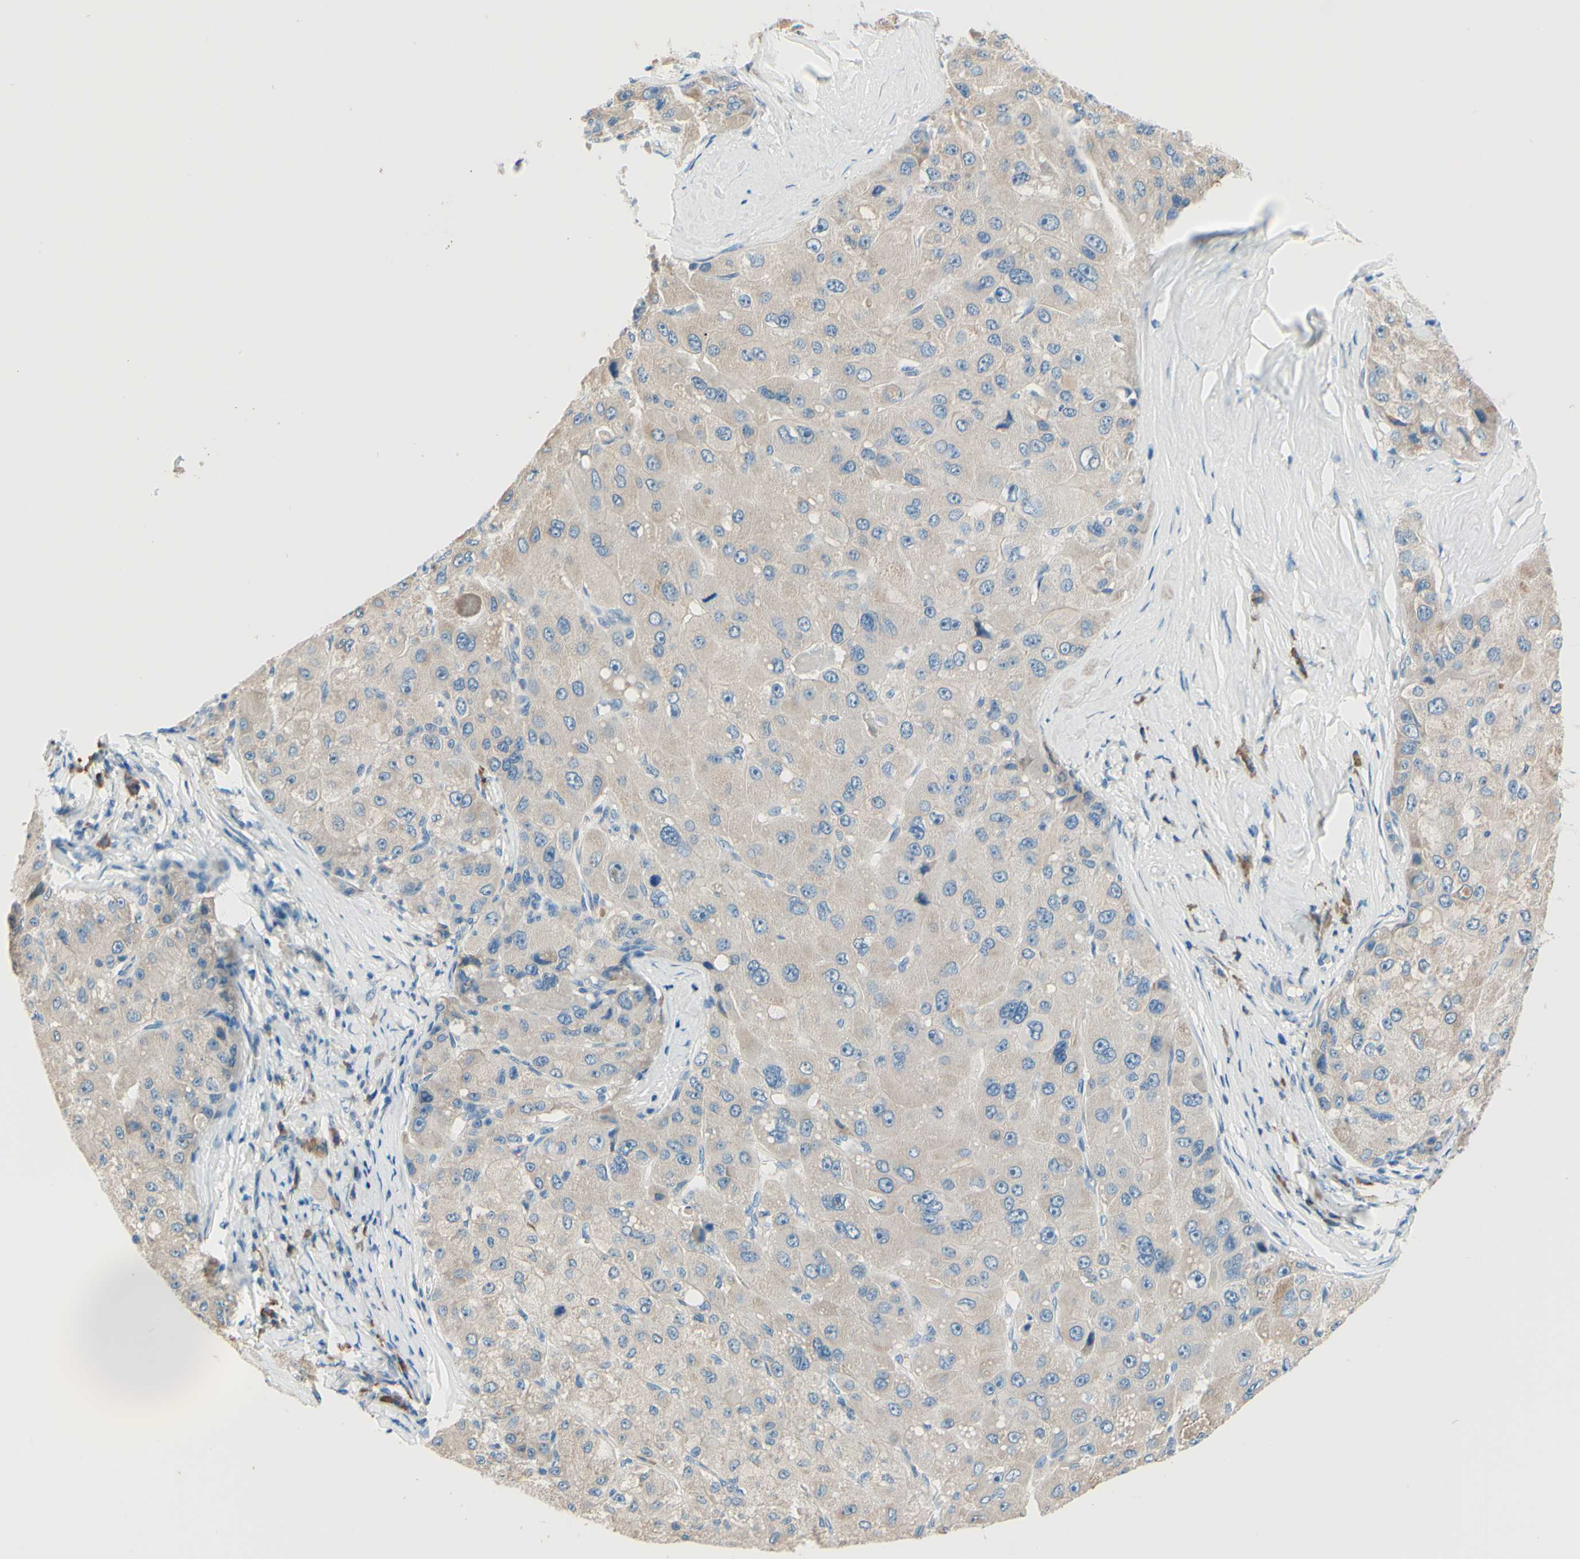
{"staining": {"intensity": "weak", "quantity": ">75%", "location": "cytoplasmic/membranous"}, "tissue": "liver cancer", "cell_type": "Tumor cells", "image_type": "cancer", "snomed": [{"axis": "morphology", "description": "Carcinoma, Hepatocellular, NOS"}, {"axis": "topography", "description": "Liver"}], "caption": "Hepatocellular carcinoma (liver) stained with IHC reveals weak cytoplasmic/membranous positivity in about >75% of tumor cells.", "gene": "PASD1", "patient": {"sex": "male", "age": 80}}